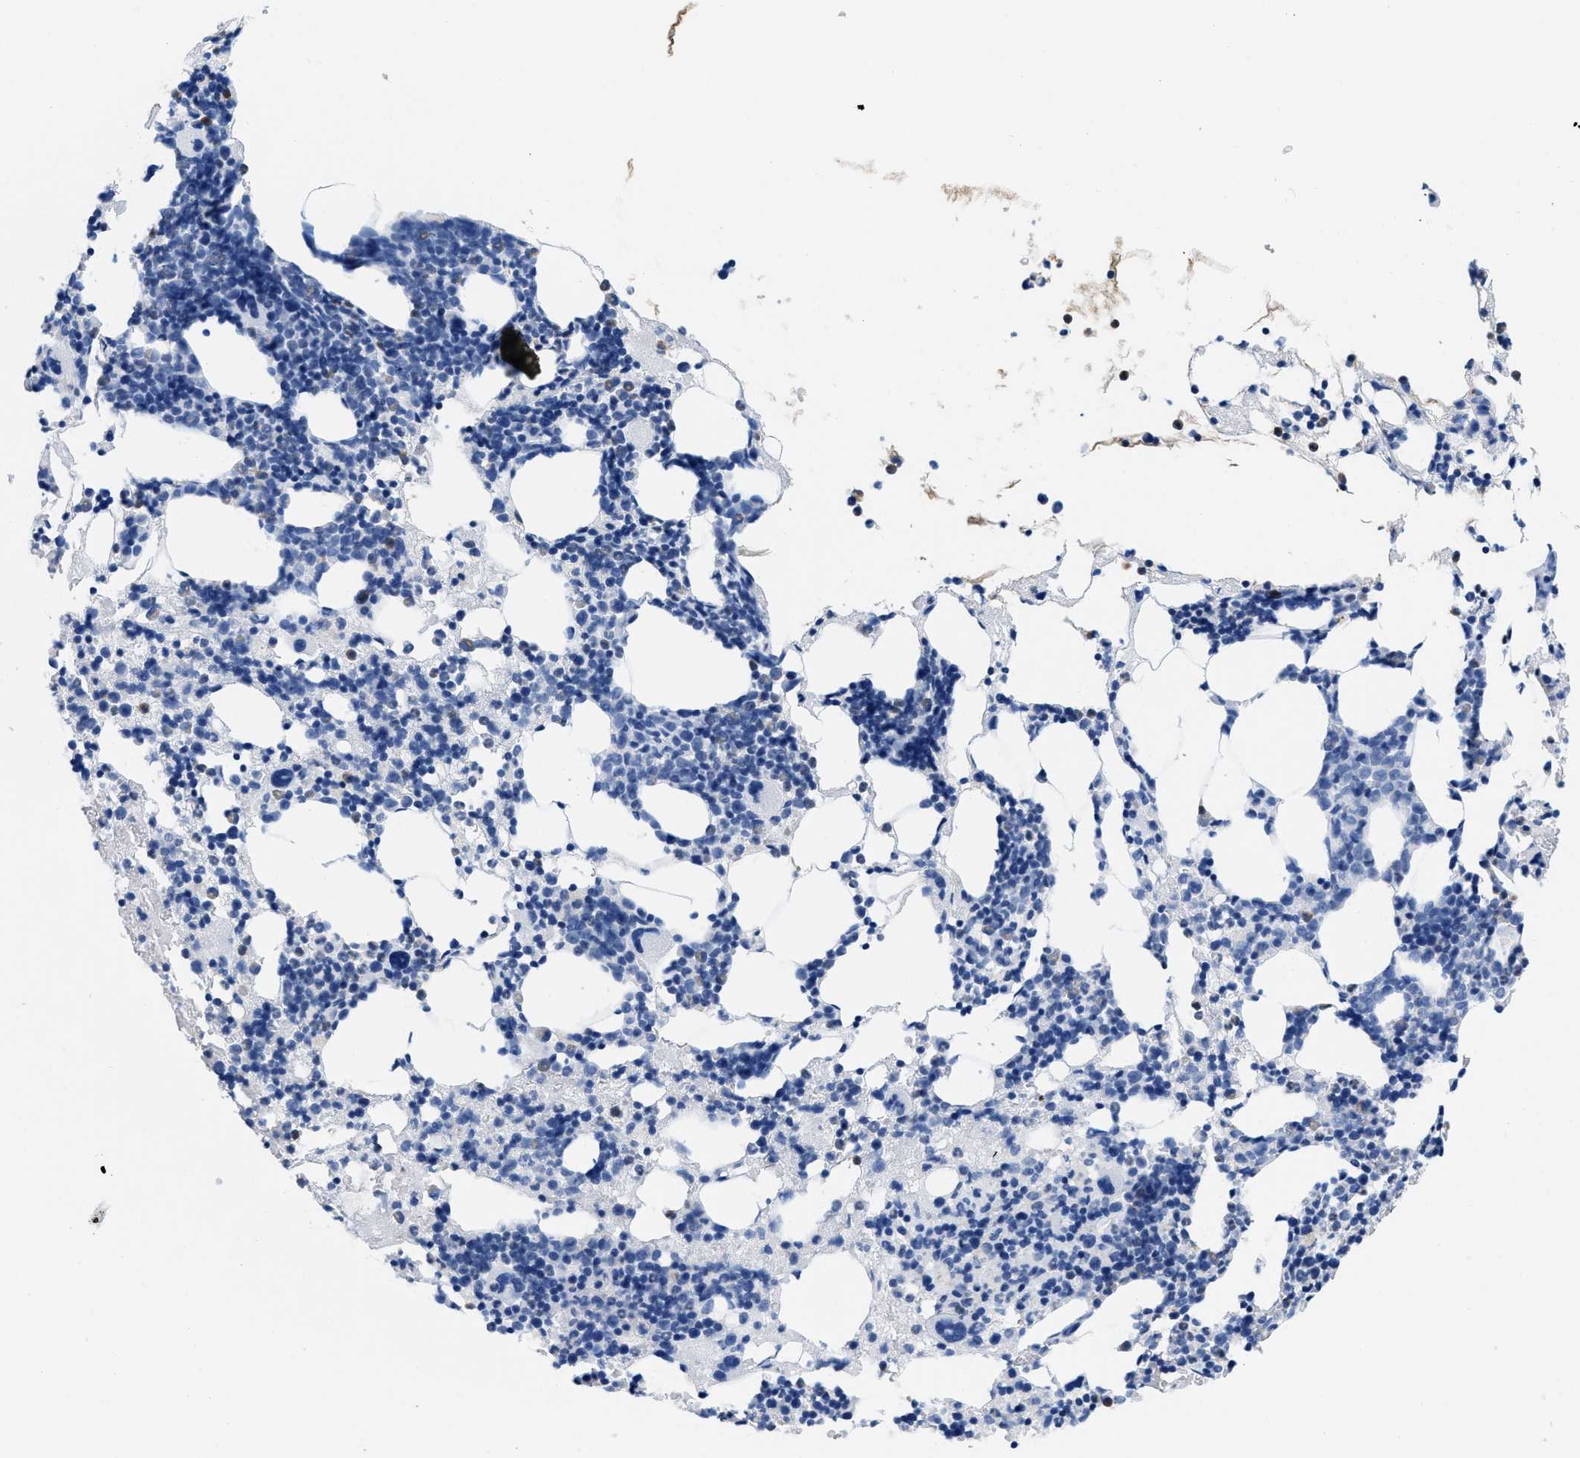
{"staining": {"intensity": "negative", "quantity": "none", "location": "none"}, "tissue": "bone marrow", "cell_type": "Hematopoietic cells", "image_type": "normal", "snomed": [{"axis": "morphology", "description": "Normal tissue, NOS"}, {"axis": "morphology", "description": "Inflammation, NOS"}, {"axis": "topography", "description": "Bone marrow"}], "caption": "Hematopoietic cells are negative for protein expression in normal human bone marrow. The staining was performed using DAB to visualize the protein expression in brown, while the nuclei were stained in blue with hematoxylin (Magnification: 20x).", "gene": "CR1", "patient": {"sex": "female", "age": 64}}